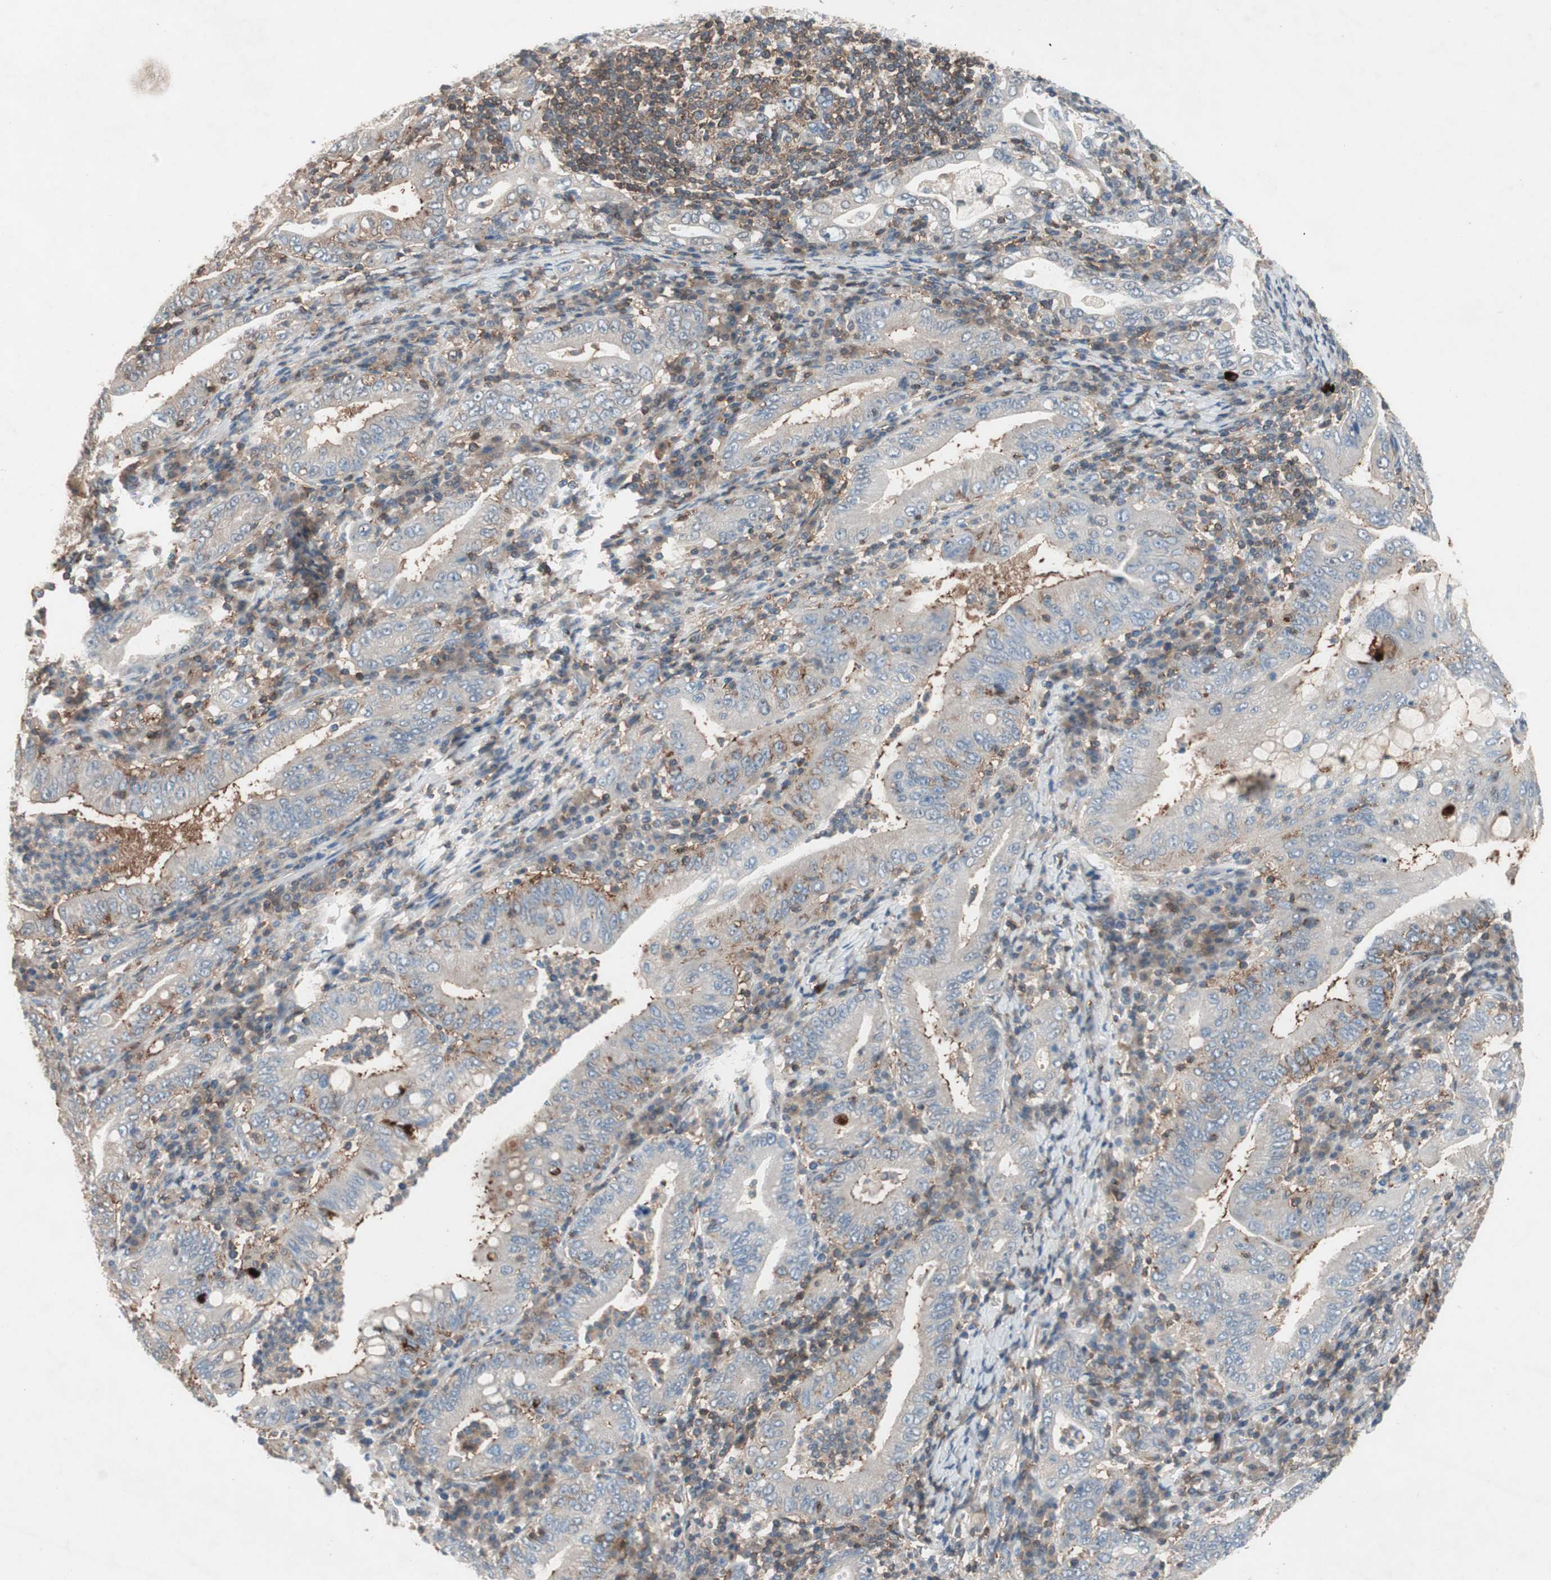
{"staining": {"intensity": "weak", "quantity": ">75%", "location": "cytoplasmic/membranous"}, "tissue": "stomach cancer", "cell_type": "Tumor cells", "image_type": "cancer", "snomed": [{"axis": "morphology", "description": "Normal tissue, NOS"}, {"axis": "morphology", "description": "Adenocarcinoma, NOS"}, {"axis": "topography", "description": "Esophagus"}, {"axis": "topography", "description": "Stomach, upper"}, {"axis": "topography", "description": "Peripheral nerve tissue"}], "caption": "Immunohistochemistry (IHC) photomicrograph of neoplastic tissue: adenocarcinoma (stomach) stained using immunohistochemistry (IHC) shows low levels of weak protein expression localized specifically in the cytoplasmic/membranous of tumor cells, appearing as a cytoplasmic/membranous brown color.", "gene": "GALT", "patient": {"sex": "male", "age": 62}}